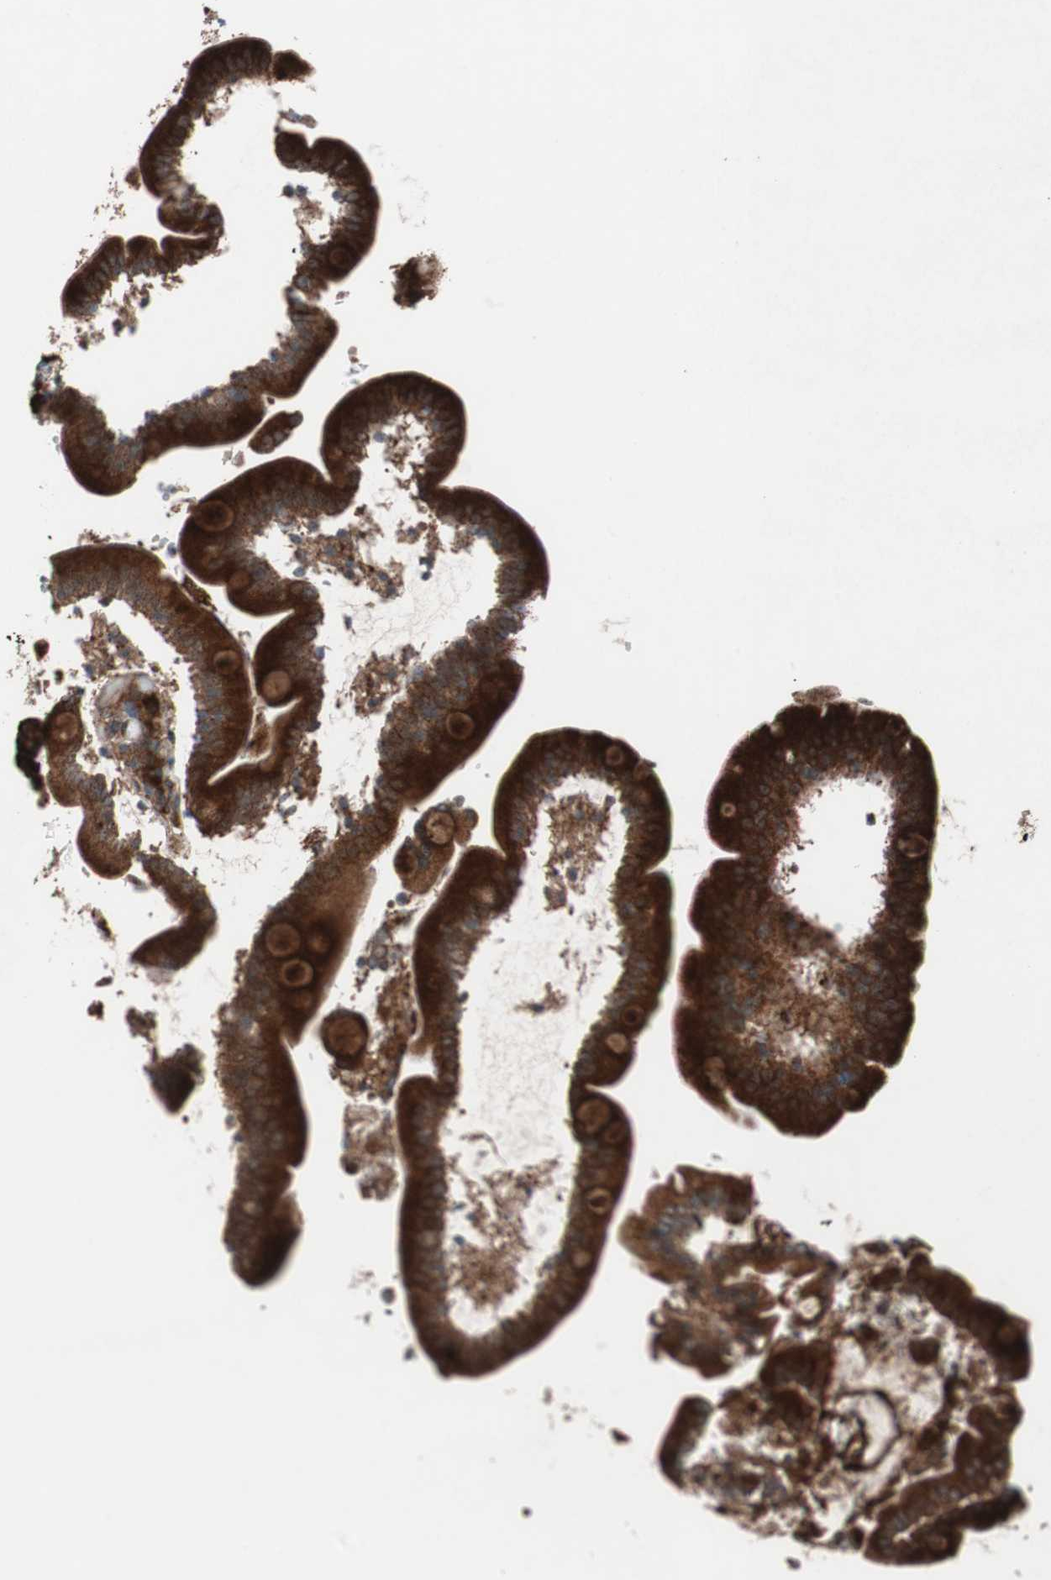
{"staining": {"intensity": "strong", "quantity": ">75%", "location": "cytoplasmic/membranous"}, "tissue": "duodenum", "cell_type": "Glandular cells", "image_type": "normal", "snomed": [{"axis": "morphology", "description": "Normal tissue, NOS"}, {"axis": "topography", "description": "Duodenum"}], "caption": "Normal duodenum displays strong cytoplasmic/membranous positivity in about >75% of glandular cells.", "gene": "CCL14", "patient": {"sex": "male", "age": 54}}